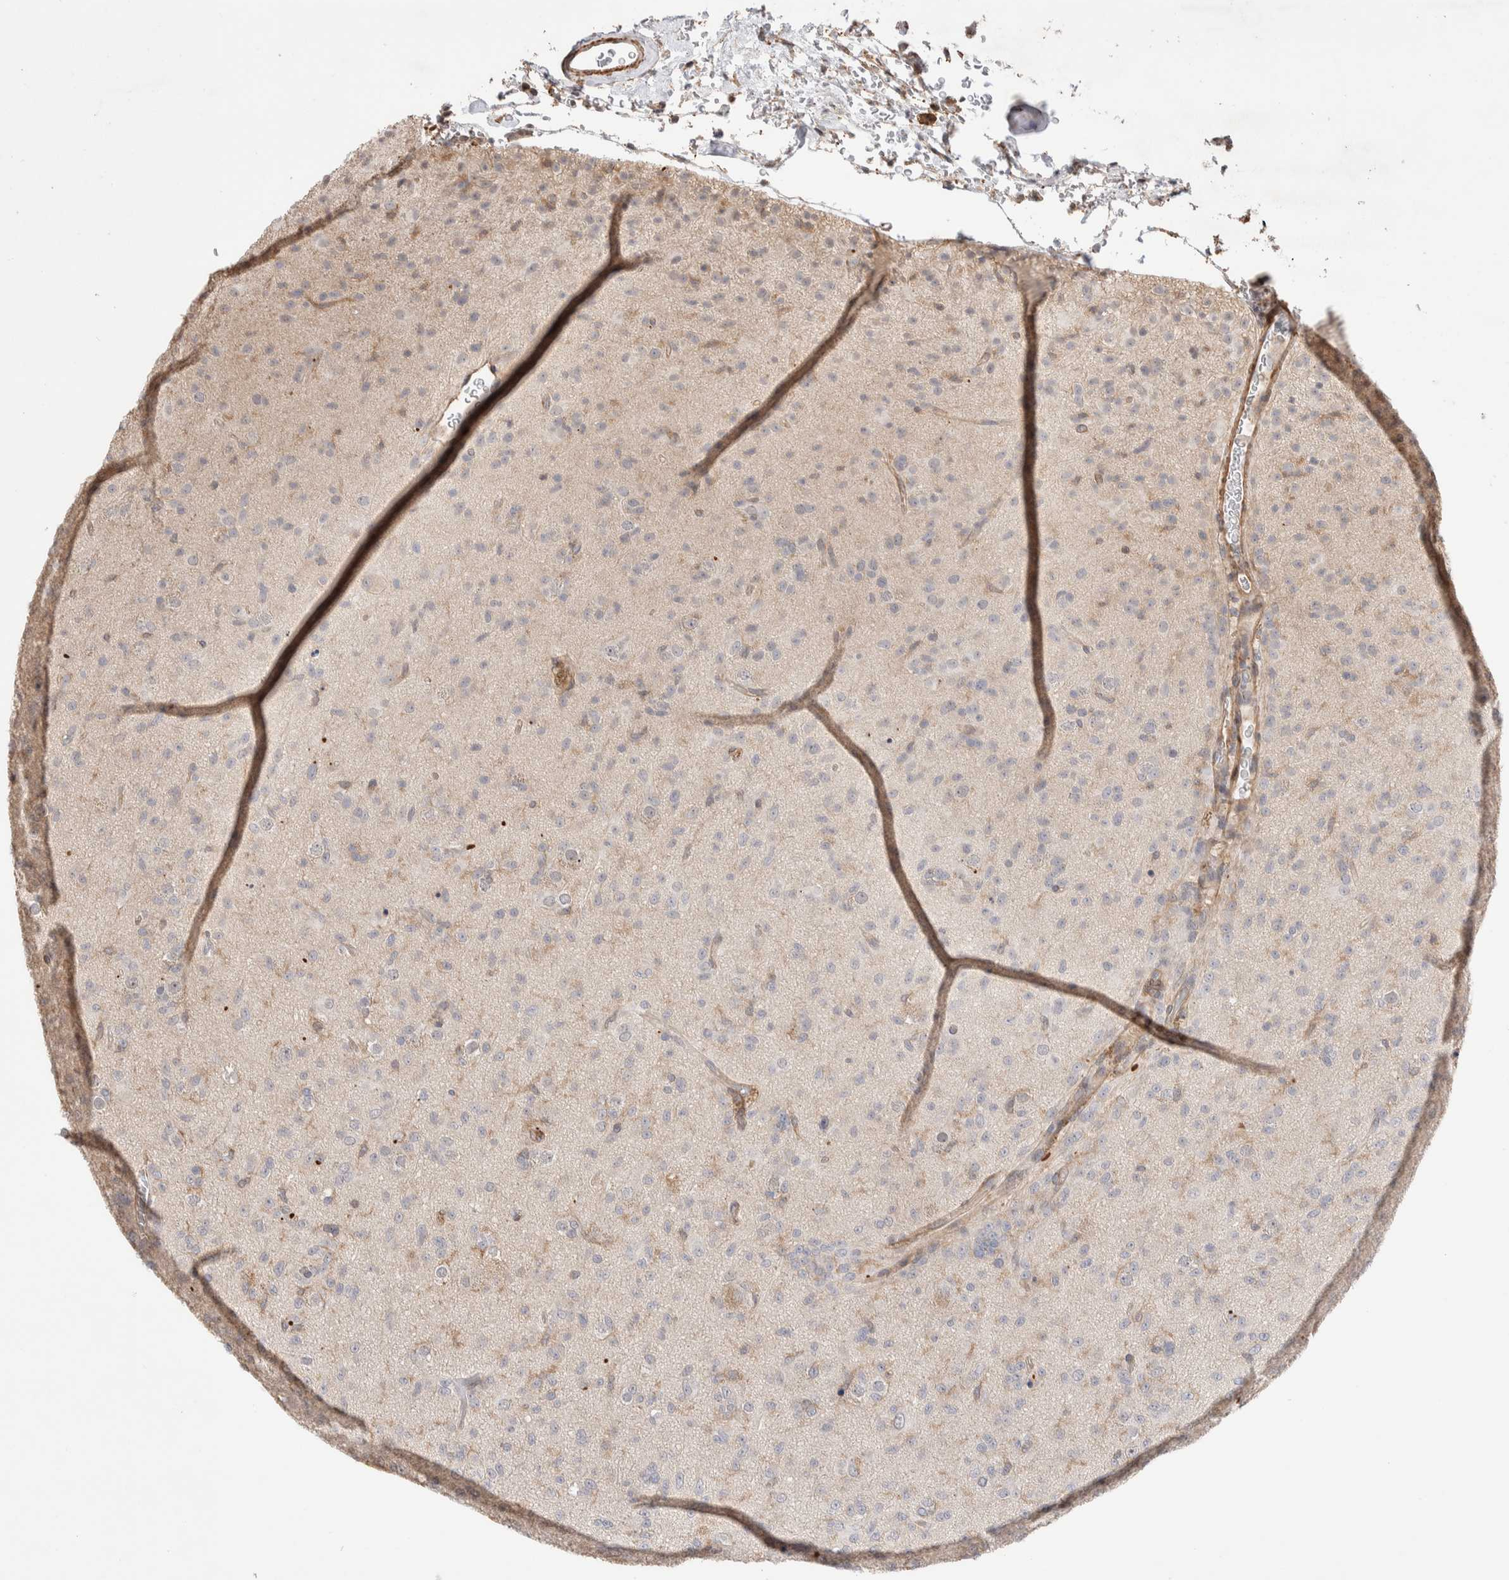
{"staining": {"intensity": "negative", "quantity": "none", "location": "none"}, "tissue": "glioma", "cell_type": "Tumor cells", "image_type": "cancer", "snomed": [{"axis": "morphology", "description": "Glioma, malignant, Low grade"}, {"axis": "topography", "description": "Brain"}], "caption": "Tumor cells show no significant staining in glioma. The staining was performed using DAB (3,3'-diaminobenzidine) to visualize the protein expression in brown, while the nuclei were stained in blue with hematoxylin (Magnification: 20x).", "gene": "ZNF704", "patient": {"sex": "male", "age": 65}}